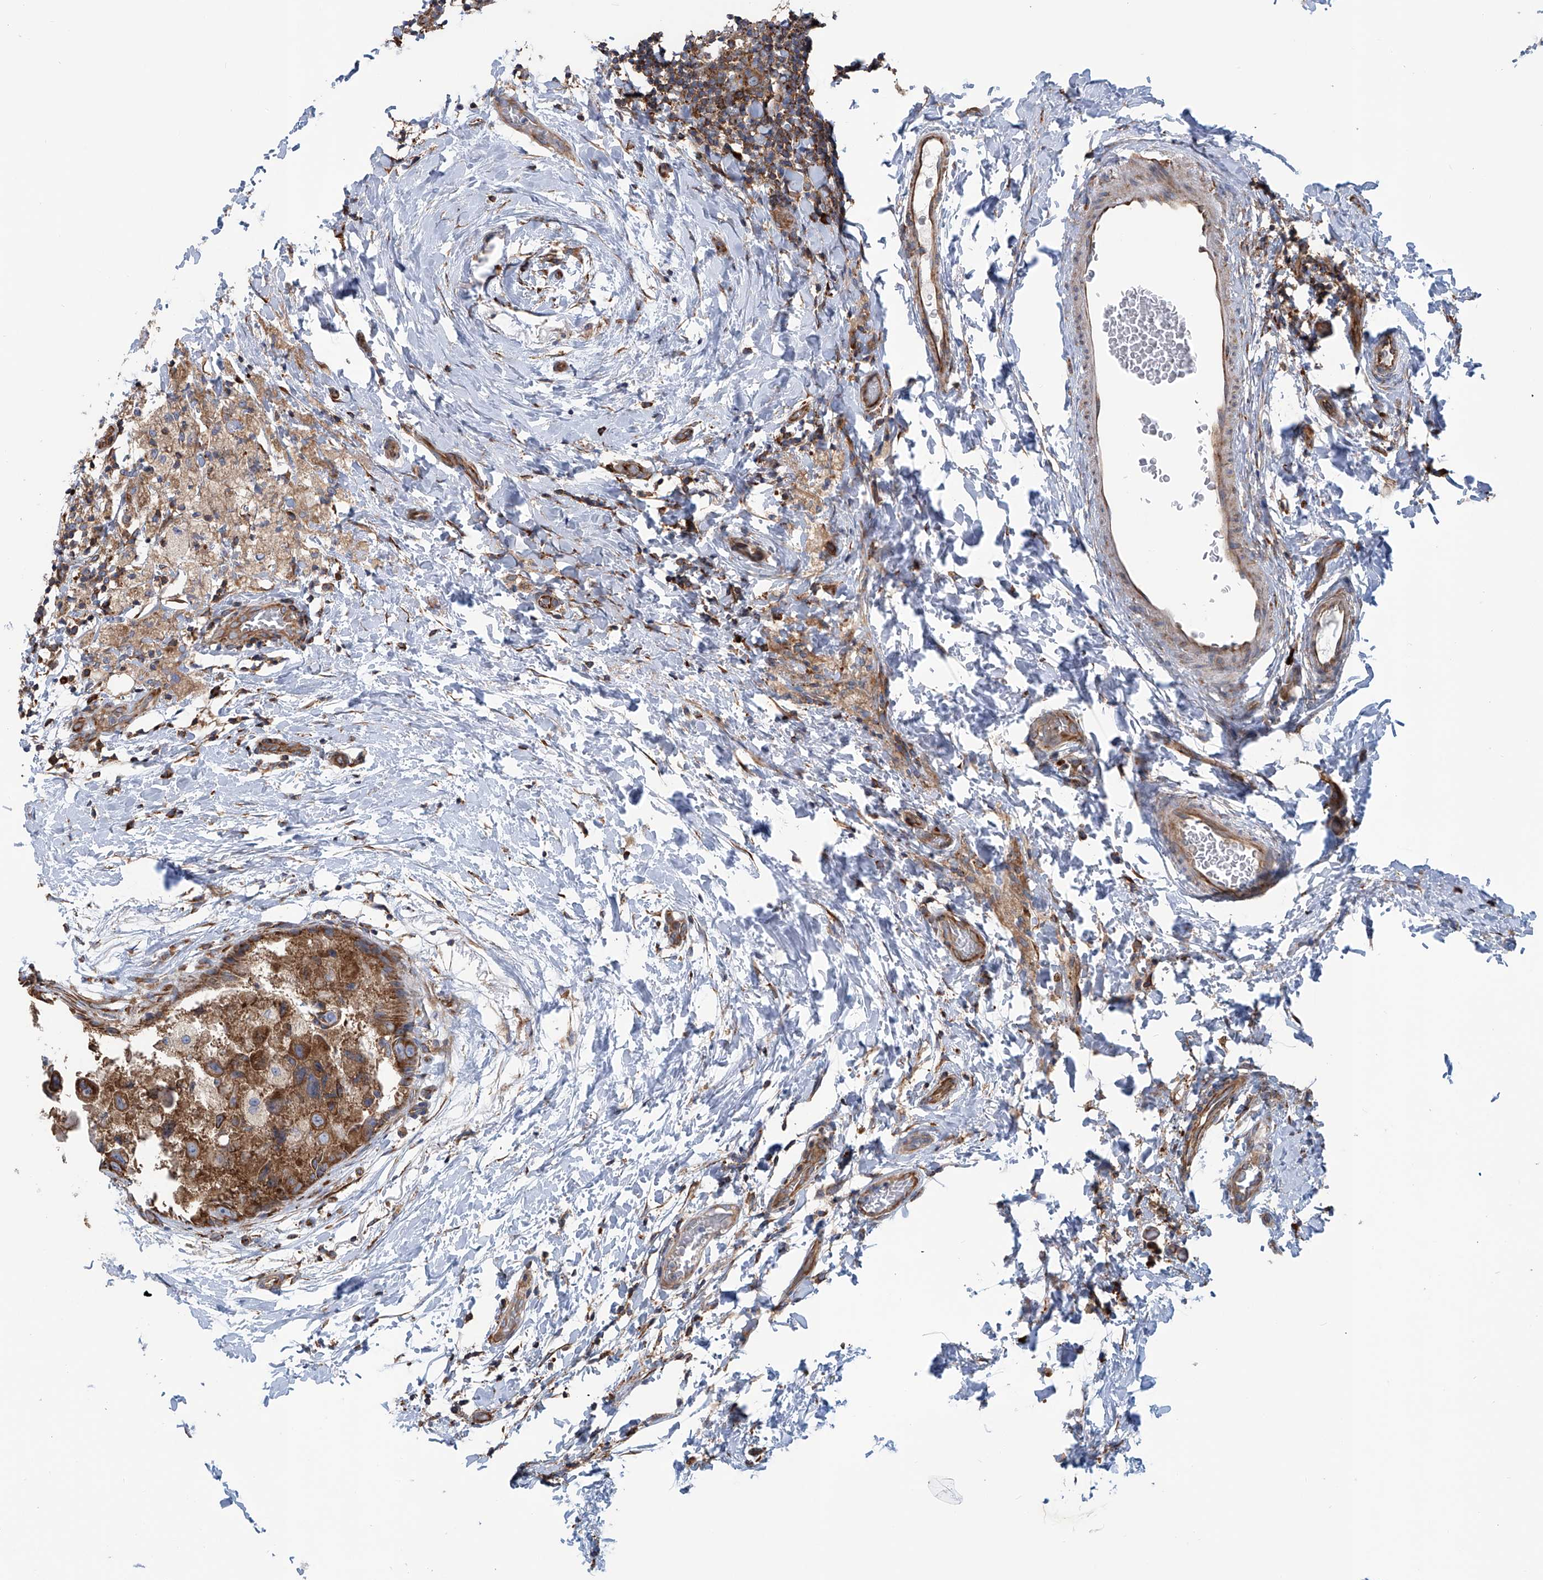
{"staining": {"intensity": "moderate", "quantity": ">75%", "location": "cytoplasmic/membranous"}, "tissue": "breast cancer", "cell_type": "Tumor cells", "image_type": "cancer", "snomed": [{"axis": "morphology", "description": "Duct carcinoma"}, {"axis": "topography", "description": "Breast"}], "caption": "Tumor cells show moderate cytoplasmic/membranous expression in approximately >75% of cells in invasive ductal carcinoma (breast). (DAB IHC, brown staining for protein, blue staining for nuclei).", "gene": "SENP2", "patient": {"sex": "female", "age": 62}}